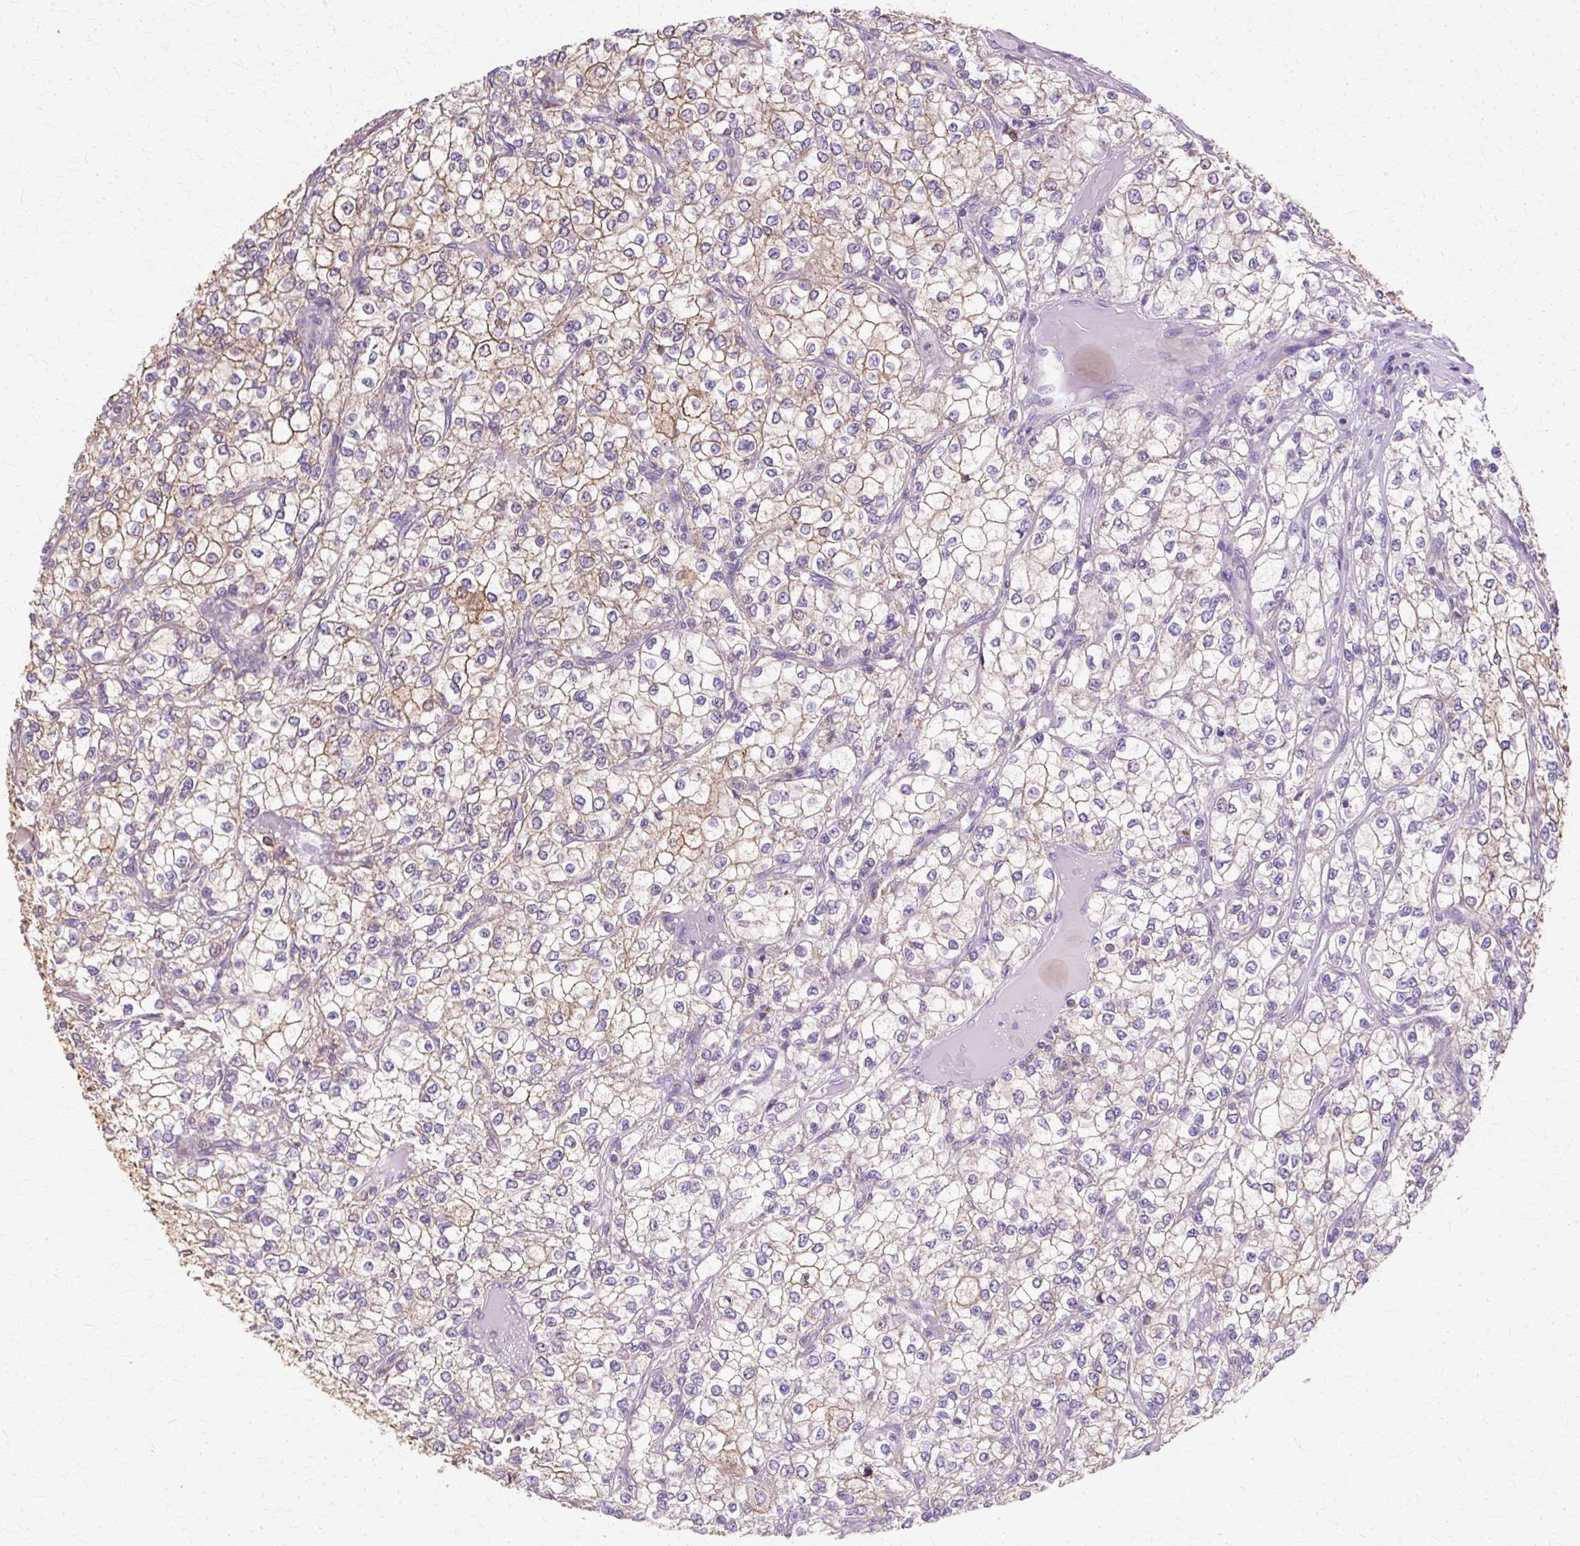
{"staining": {"intensity": "moderate", "quantity": "25%-75%", "location": "cytoplasmic/membranous"}, "tissue": "renal cancer", "cell_type": "Tumor cells", "image_type": "cancer", "snomed": [{"axis": "morphology", "description": "Adenocarcinoma, NOS"}, {"axis": "topography", "description": "Kidney"}], "caption": "There is medium levels of moderate cytoplasmic/membranous positivity in tumor cells of adenocarcinoma (renal), as demonstrated by immunohistochemical staining (brown color).", "gene": "COPB1", "patient": {"sex": "male", "age": 80}}